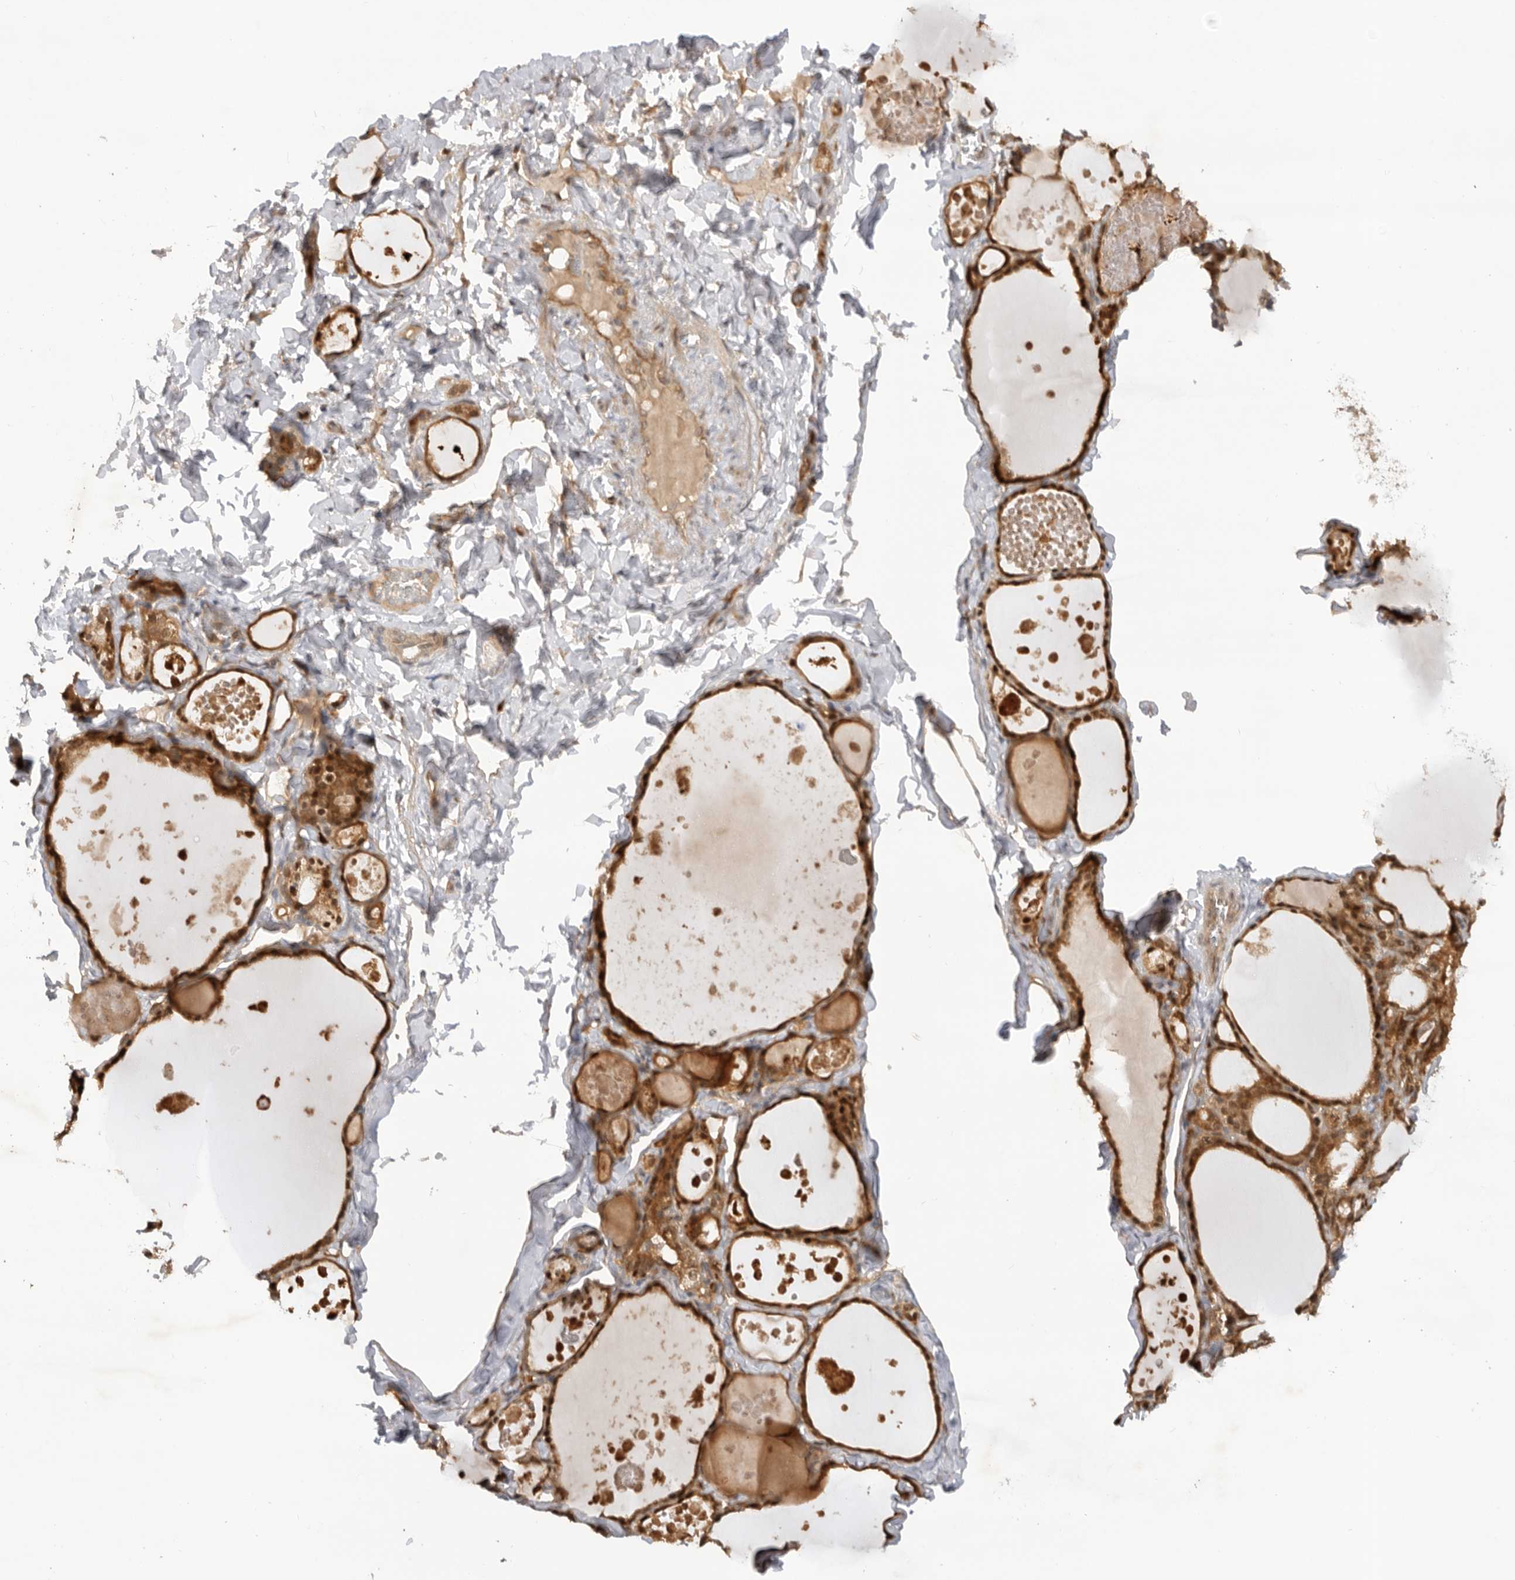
{"staining": {"intensity": "strong", "quantity": ">75%", "location": "cytoplasmic/membranous"}, "tissue": "thyroid gland", "cell_type": "Glandular cells", "image_type": "normal", "snomed": [{"axis": "morphology", "description": "Normal tissue, NOS"}, {"axis": "topography", "description": "Thyroid gland"}], "caption": "Protein expression analysis of unremarkable thyroid gland displays strong cytoplasmic/membranous expression in approximately >75% of glandular cells. (Stains: DAB (3,3'-diaminobenzidine) in brown, nuclei in blue, Microscopy: brightfield microscopy at high magnification).", "gene": "DCAF8", "patient": {"sex": "male", "age": 56}}